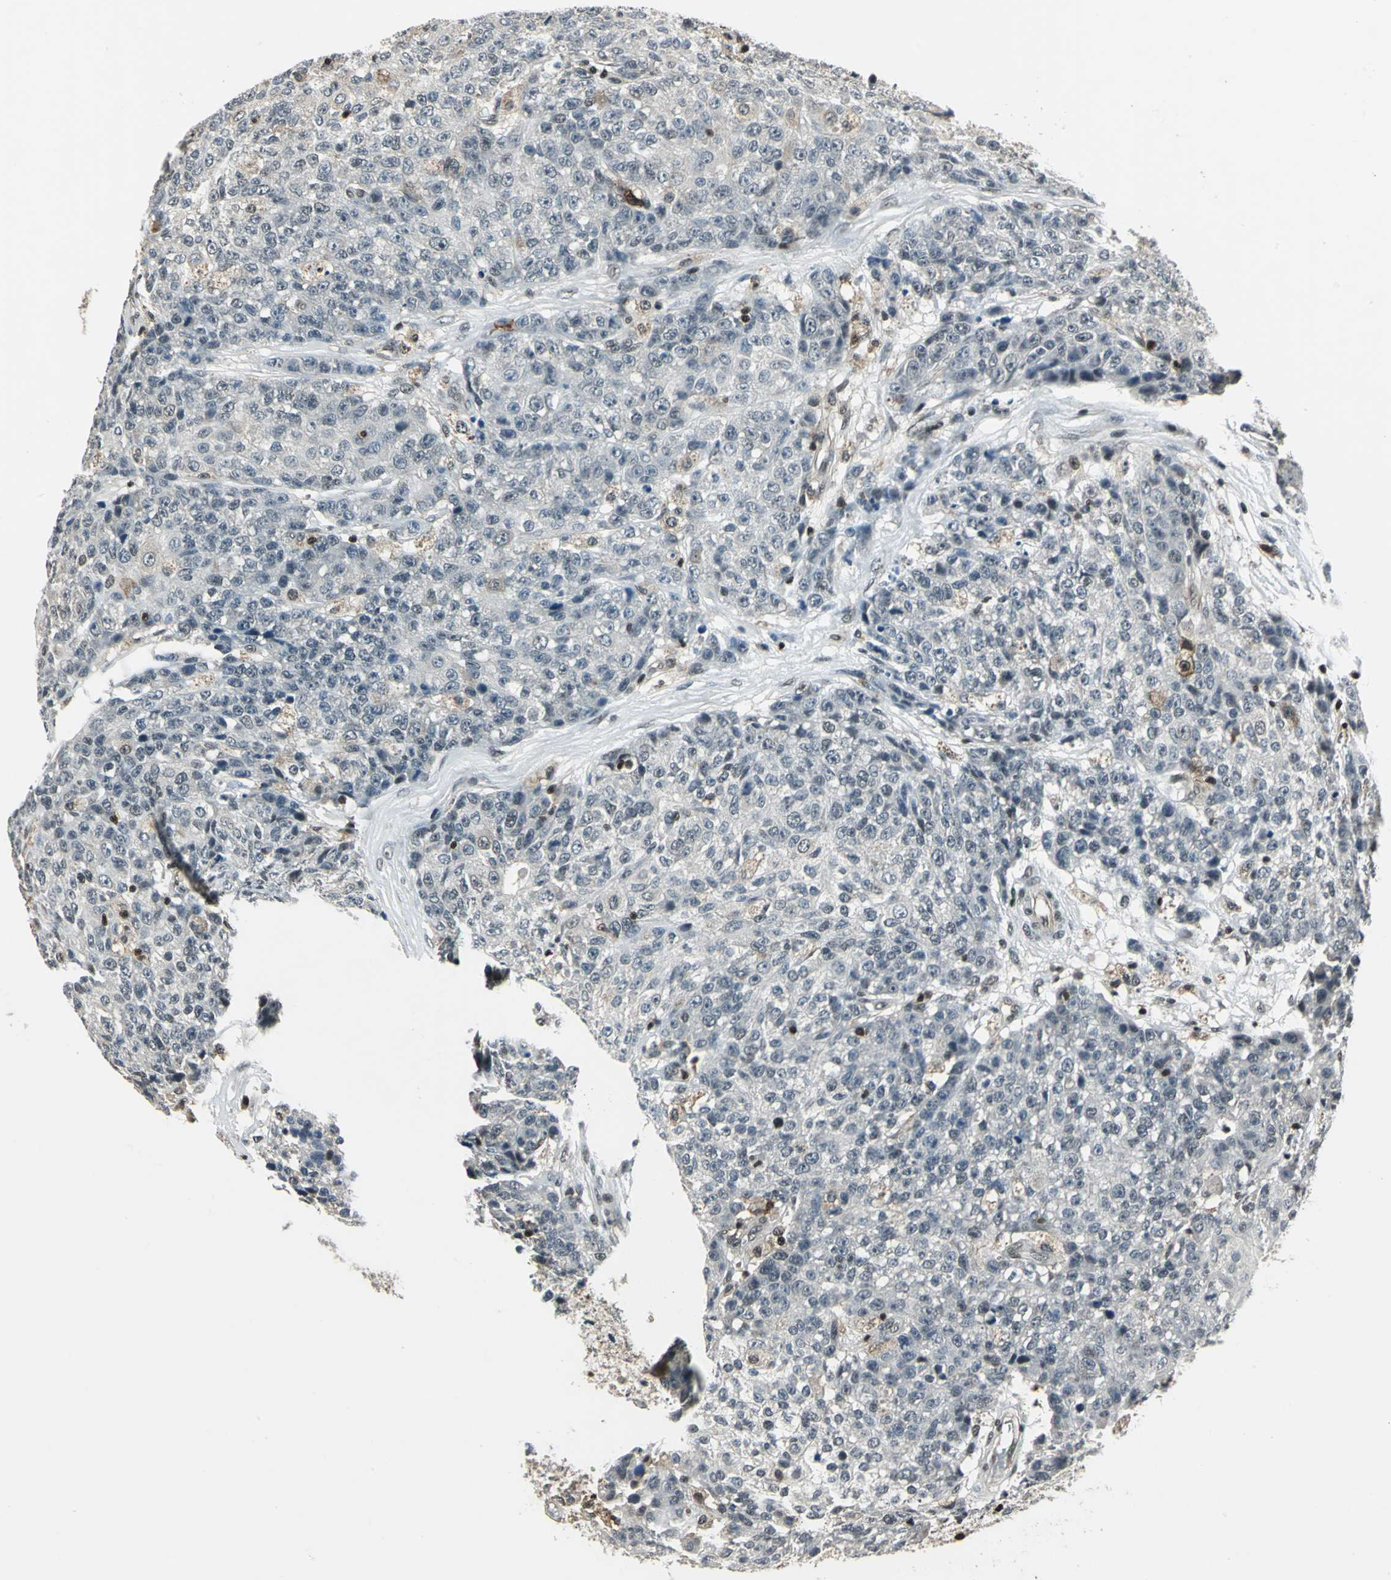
{"staining": {"intensity": "moderate", "quantity": ">75%", "location": "cytoplasmic/membranous,nuclear"}, "tissue": "ovarian cancer", "cell_type": "Tumor cells", "image_type": "cancer", "snomed": [{"axis": "morphology", "description": "Carcinoma, endometroid"}, {"axis": "topography", "description": "Ovary"}], "caption": "An image of endometroid carcinoma (ovarian) stained for a protein reveals moderate cytoplasmic/membranous and nuclear brown staining in tumor cells. (DAB (3,3'-diaminobenzidine) IHC with brightfield microscopy, high magnification).", "gene": "NR2C2", "patient": {"sex": "female", "age": 42}}